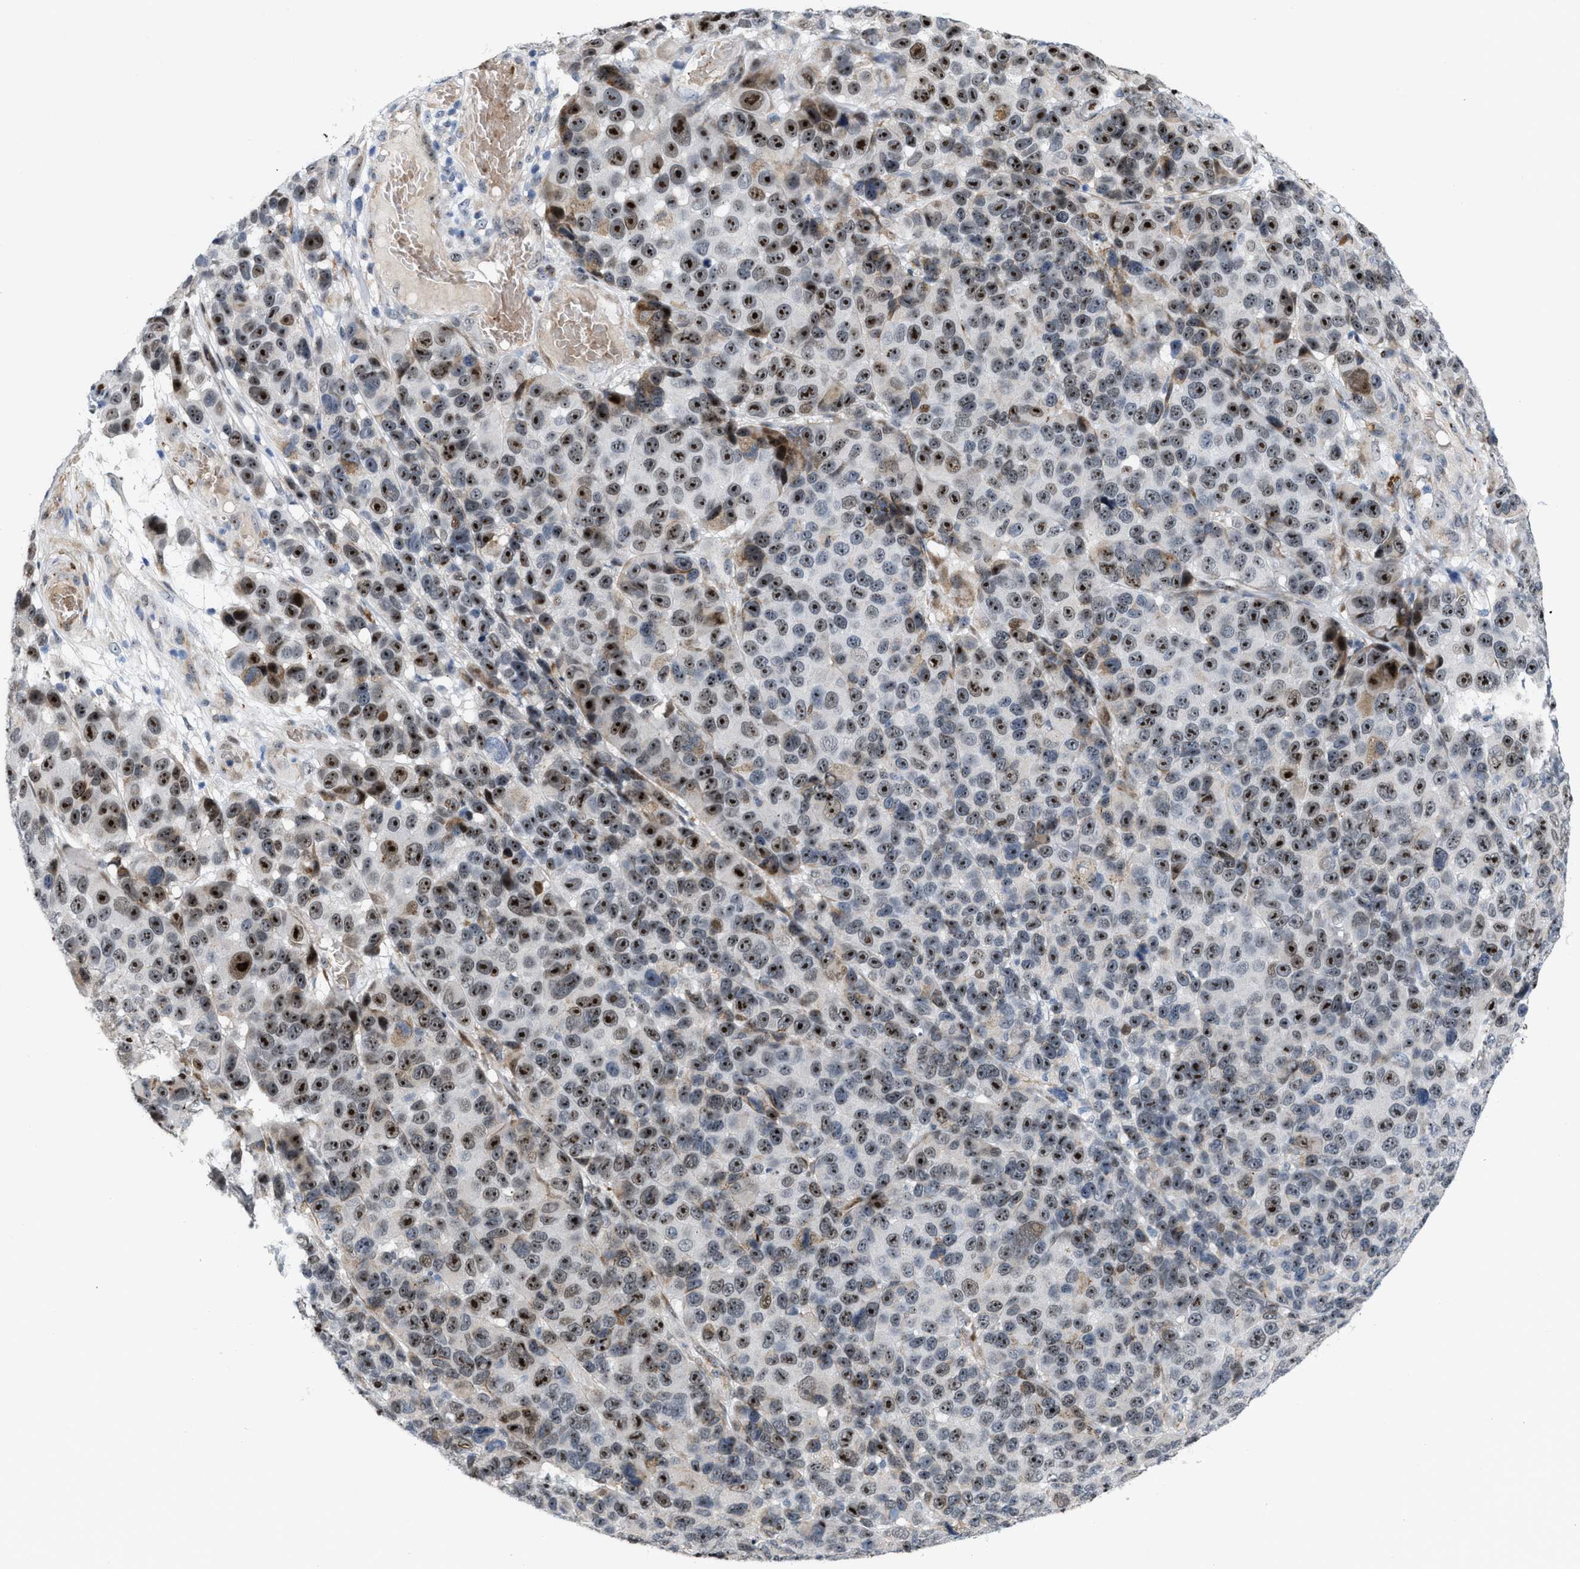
{"staining": {"intensity": "strong", "quantity": ">75%", "location": "nuclear"}, "tissue": "melanoma", "cell_type": "Tumor cells", "image_type": "cancer", "snomed": [{"axis": "morphology", "description": "Malignant melanoma, NOS"}, {"axis": "topography", "description": "Skin"}], "caption": "A high amount of strong nuclear staining is identified in approximately >75% of tumor cells in melanoma tissue.", "gene": "POLR1F", "patient": {"sex": "male", "age": 53}}